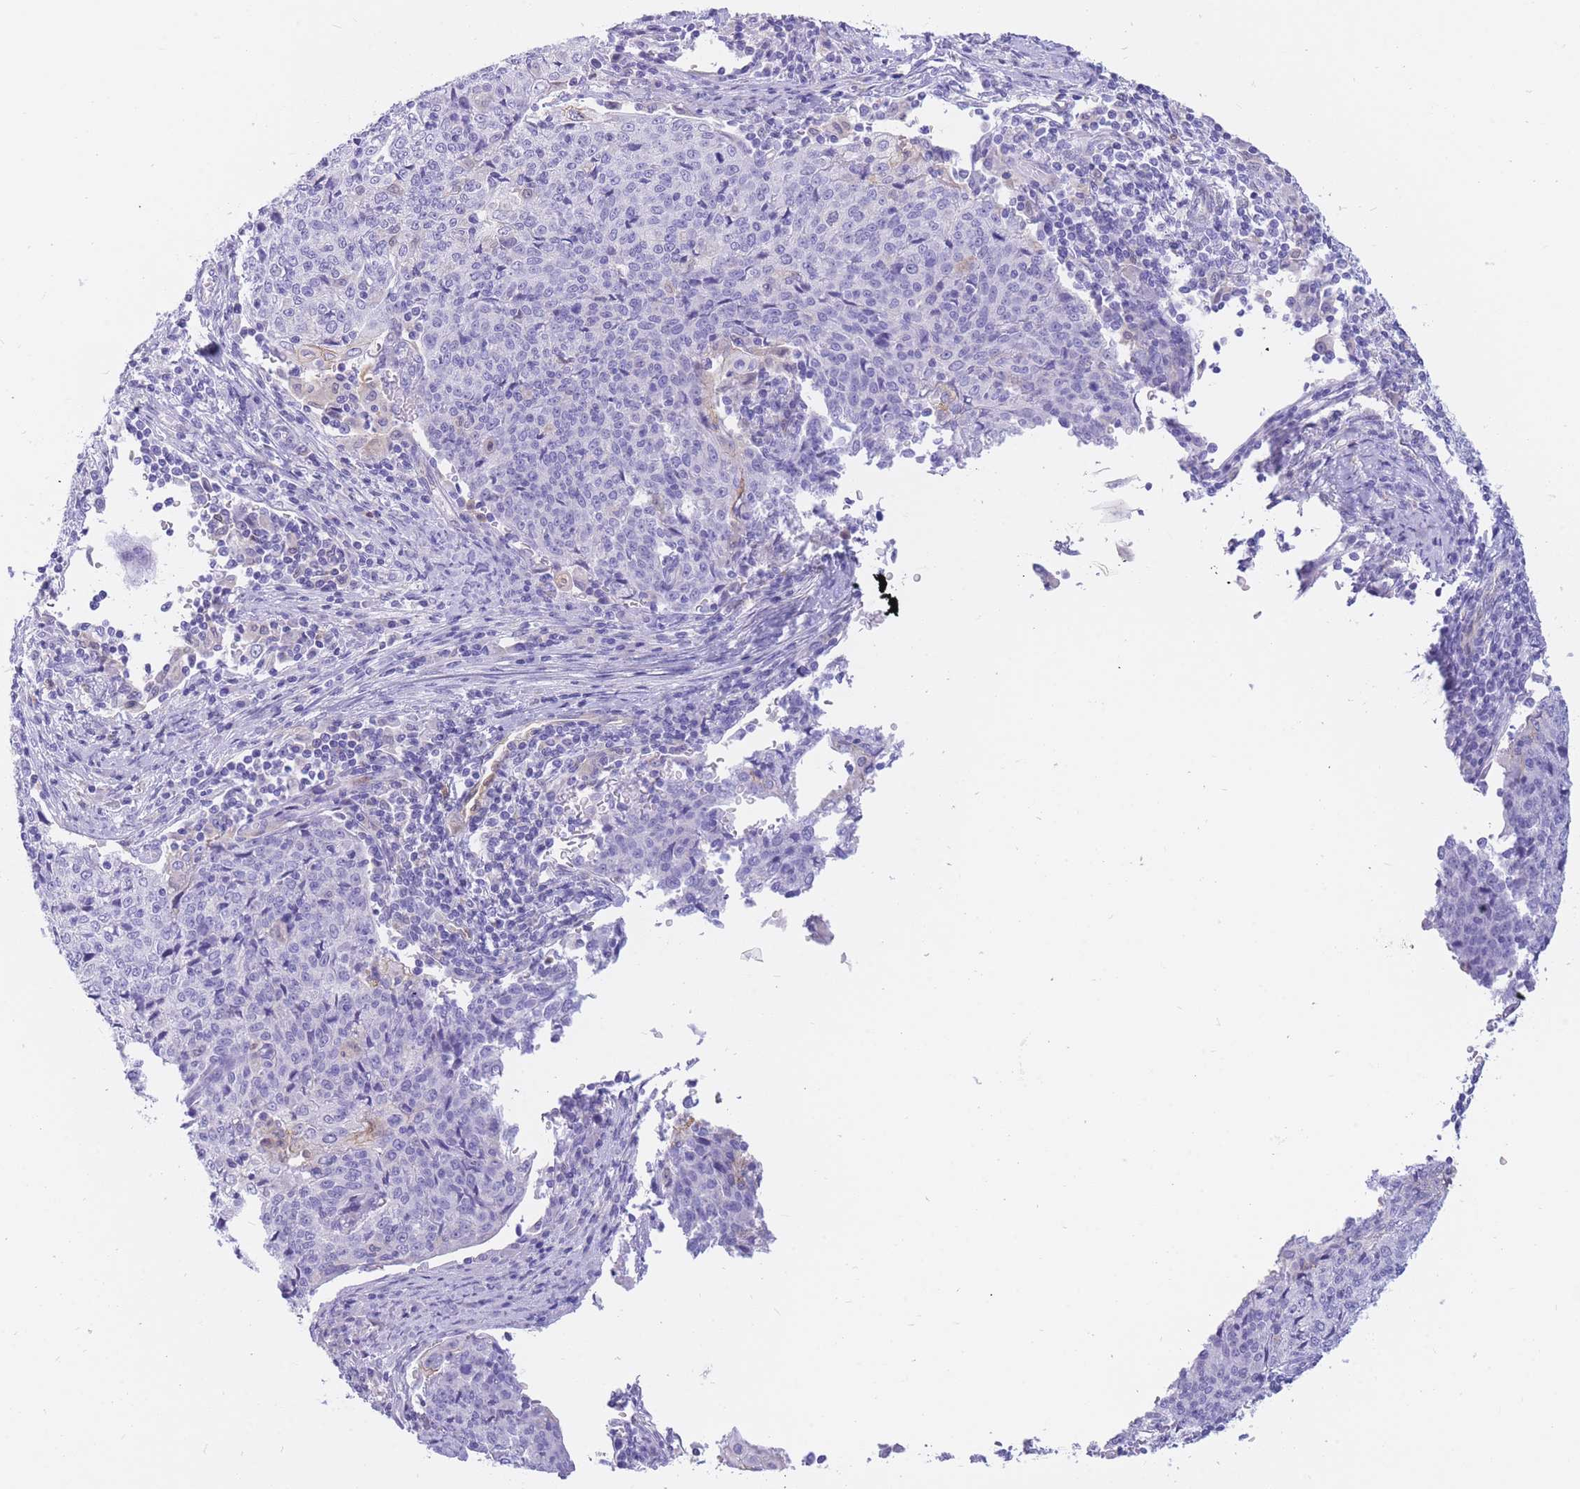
{"staining": {"intensity": "negative", "quantity": "none", "location": "none"}, "tissue": "cervical cancer", "cell_type": "Tumor cells", "image_type": "cancer", "snomed": [{"axis": "morphology", "description": "Squamous cell carcinoma, NOS"}, {"axis": "topography", "description": "Cervix"}], "caption": "Protein analysis of cervical squamous cell carcinoma reveals no significant staining in tumor cells.", "gene": "SULT1A1", "patient": {"sex": "female", "age": 48}}